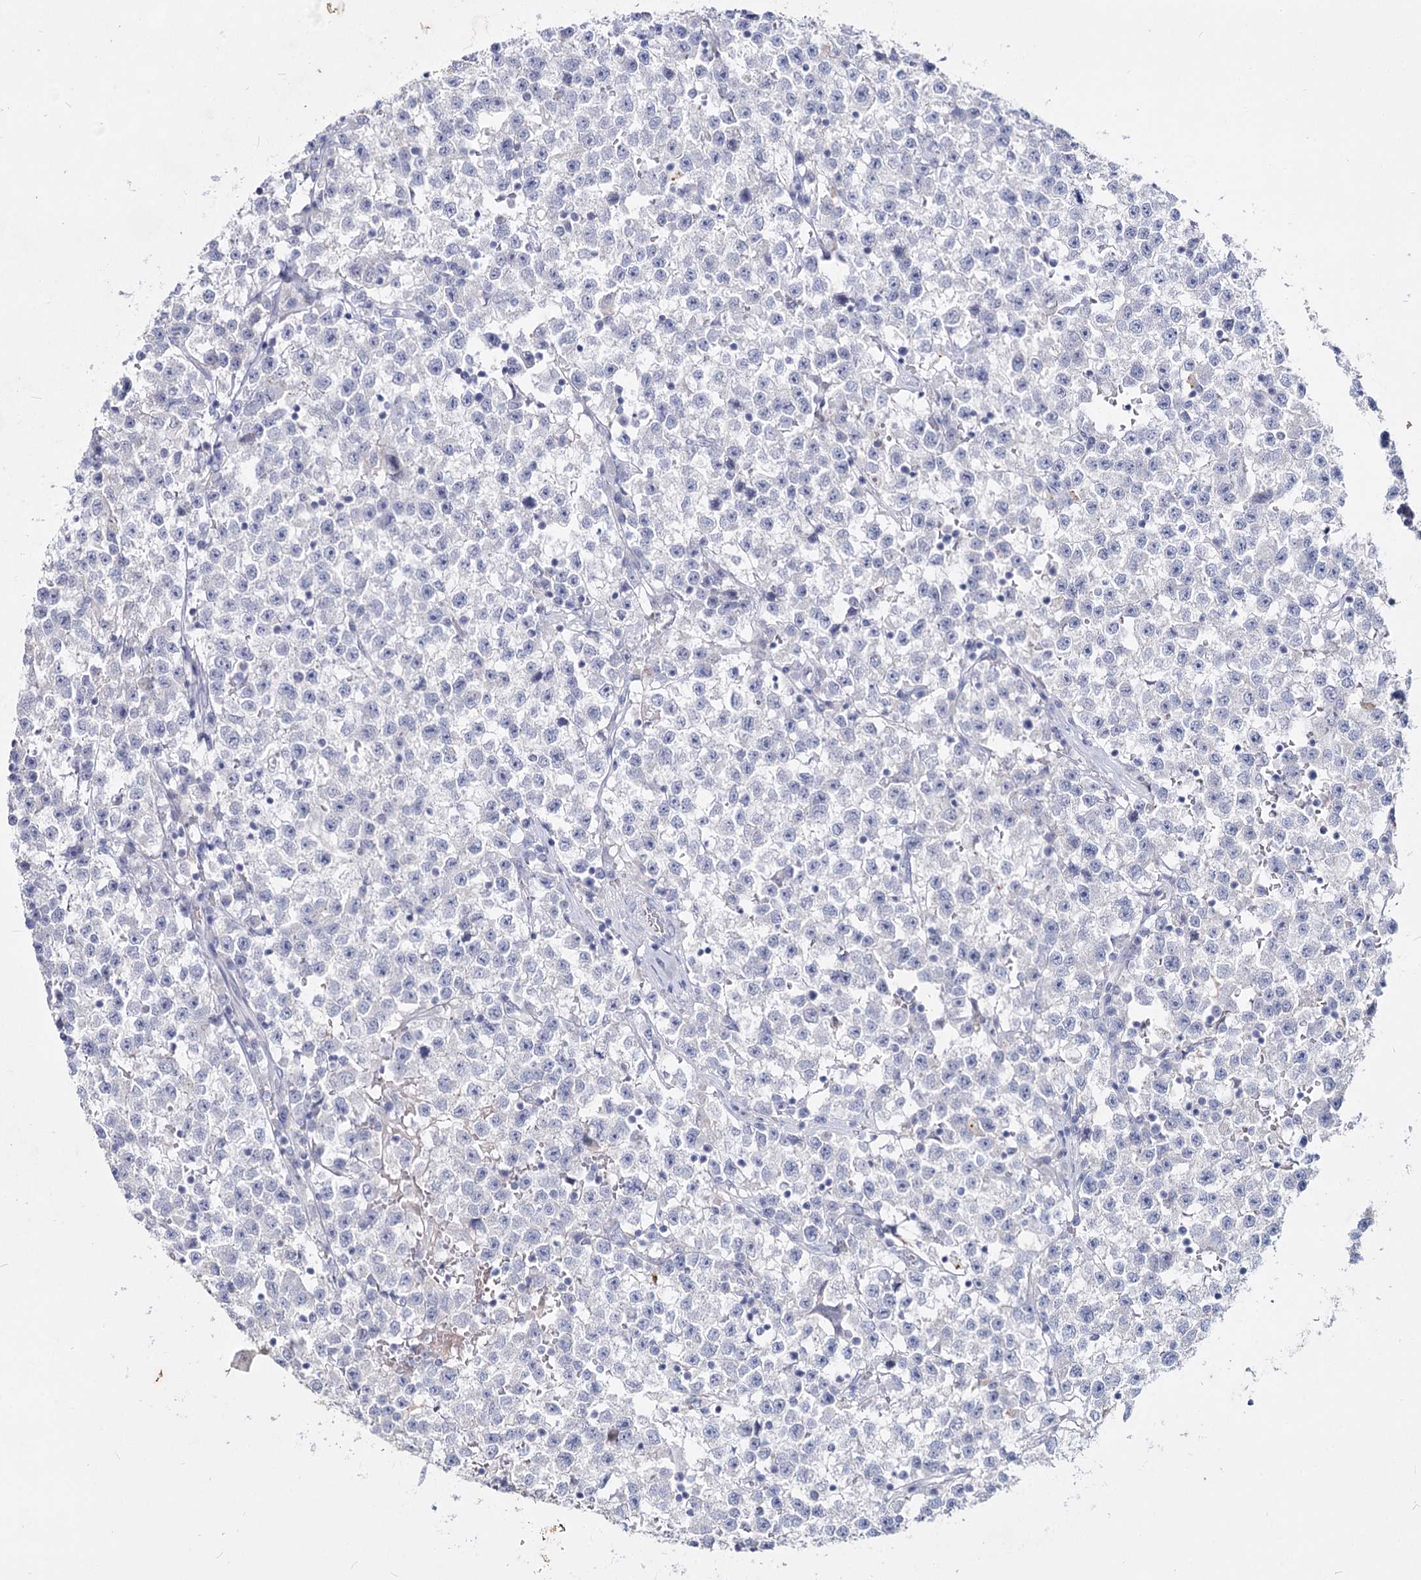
{"staining": {"intensity": "negative", "quantity": "none", "location": "none"}, "tissue": "testis cancer", "cell_type": "Tumor cells", "image_type": "cancer", "snomed": [{"axis": "morphology", "description": "Seminoma, NOS"}, {"axis": "topography", "description": "Testis"}], "caption": "An image of human testis seminoma is negative for staining in tumor cells.", "gene": "CCDC73", "patient": {"sex": "male", "age": 22}}